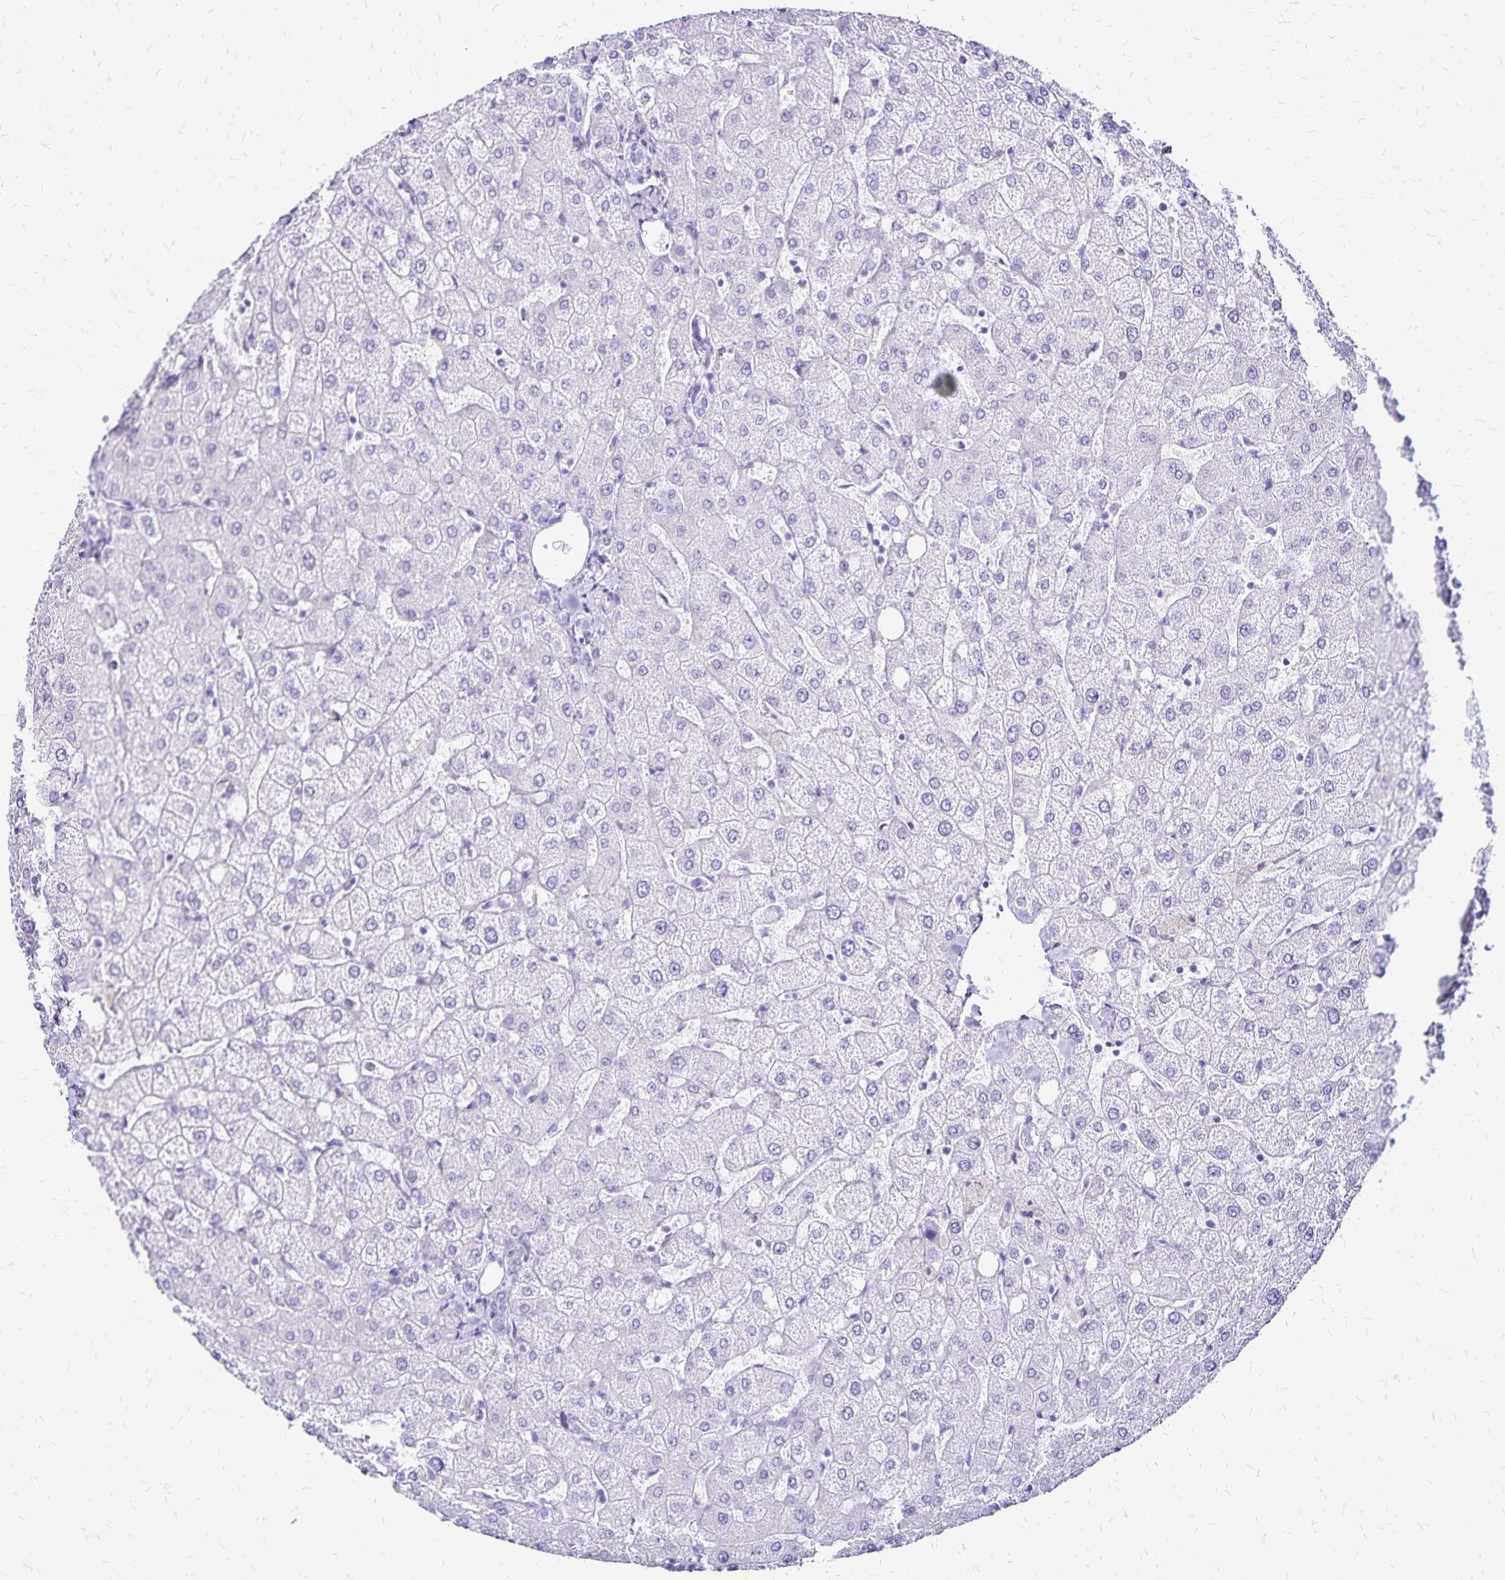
{"staining": {"intensity": "negative", "quantity": "none", "location": "none"}, "tissue": "liver", "cell_type": "Cholangiocytes", "image_type": "normal", "snomed": [{"axis": "morphology", "description": "Normal tissue, NOS"}, {"axis": "topography", "description": "Liver"}], "caption": "High power microscopy micrograph of an immunohistochemistry (IHC) photomicrograph of normal liver, revealing no significant expression in cholangiocytes.", "gene": "LIN28B", "patient": {"sex": "female", "age": 54}}